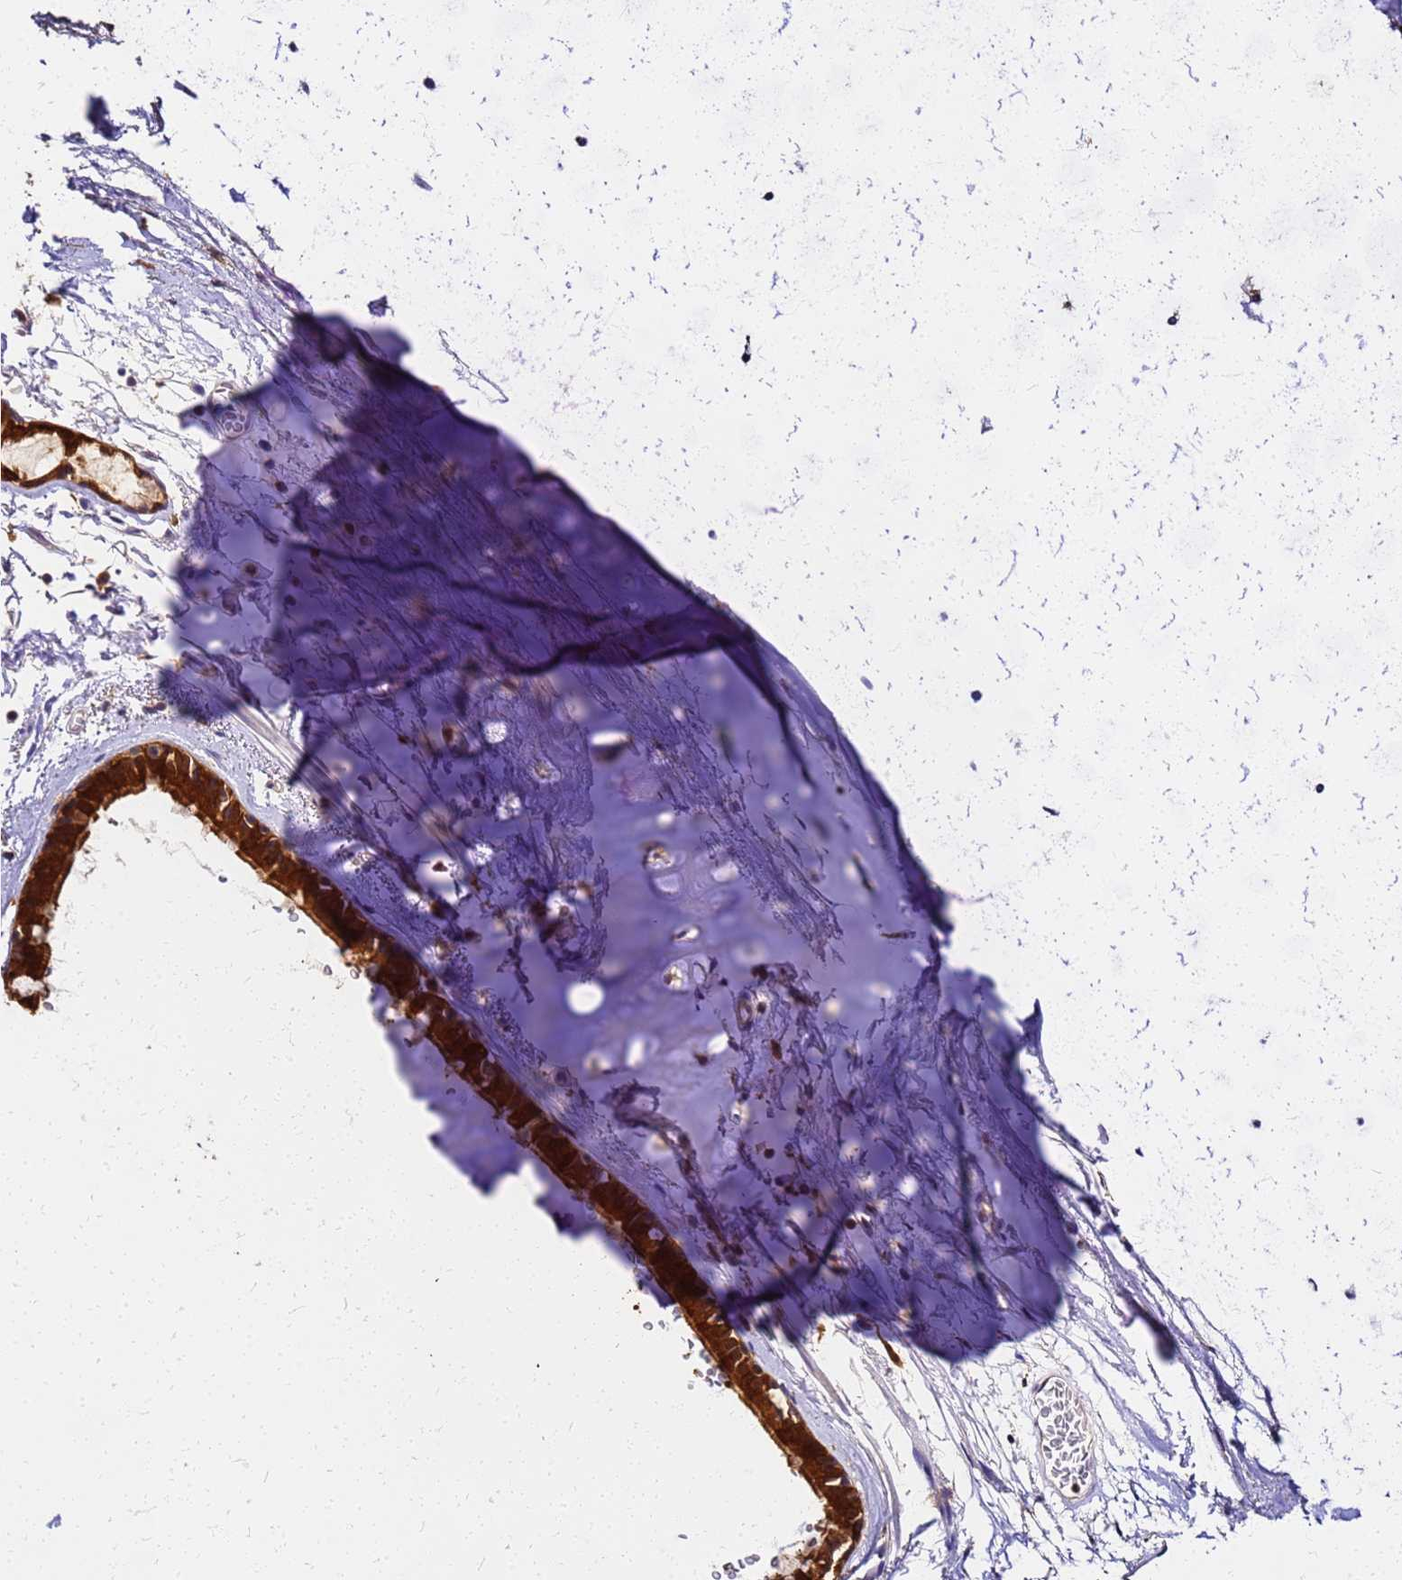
{"staining": {"intensity": "strong", "quantity": ">75%", "location": "cytoplasmic/membranous,nuclear"}, "tissue": "bronchus", "cell_type": "Respiratory epithelial cells", "image_type": "normal", "snomed": [{"axis": "morphology", "description": "Normal tissue, NOS"}, {"axis": "topography", "description": "Cartilage tissue"}], "caption": "This photomicrograph displays IHC staining of unremarkable human bronchus, with high strong cytoplasmic/membranous,nuclear positivity in approximately >75% of respiratory epithelial cells.", "gene": "S100A11", "patient": {"sex": "male", "age": 63}}